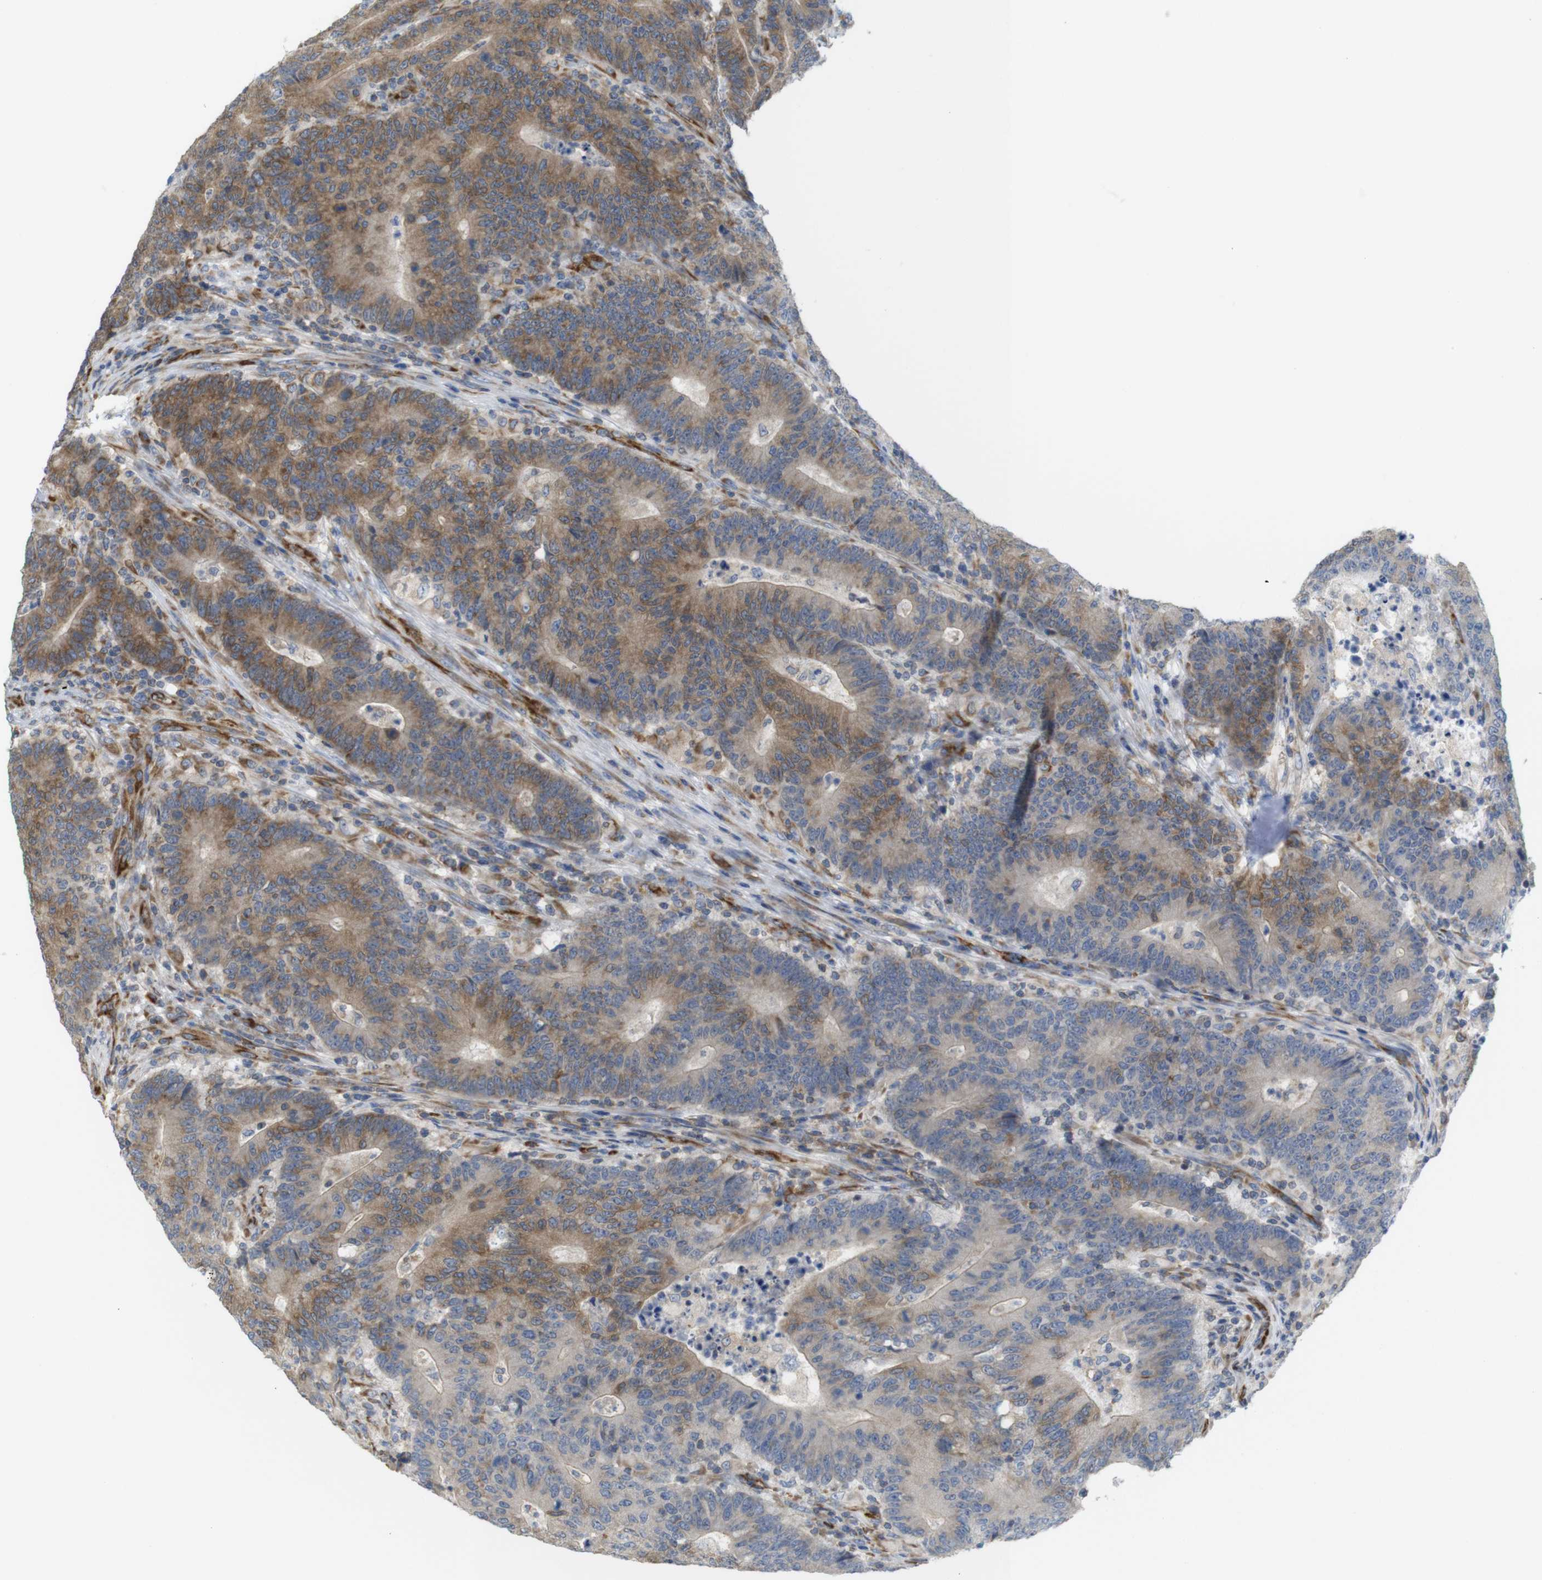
{"staining": {"intensity": "moderate", "quantity": "25%-75%", "location": "cytoplasmic/membranous"}, "tissue": "colorectal cancer", "cell_type": "Tumor cells", "image_type": "cancer", "snomed": [{"axis": "morphology", "description": "Normal tissue, NOS"}, {"axis": "morphology", "description": "Adenocarcinoma, NOS"}, {"axis": "topography", "description": "Colon"}], "caption": "This is a micrograph of immunohistochemistry (IHC) staining of colorectal adenocarcinoma, which shows moderate staining in the cytoplasmic/membranous of tumor cells.", "gene": "PCNX2", "patient": {"sex": "female", "age": 75}}